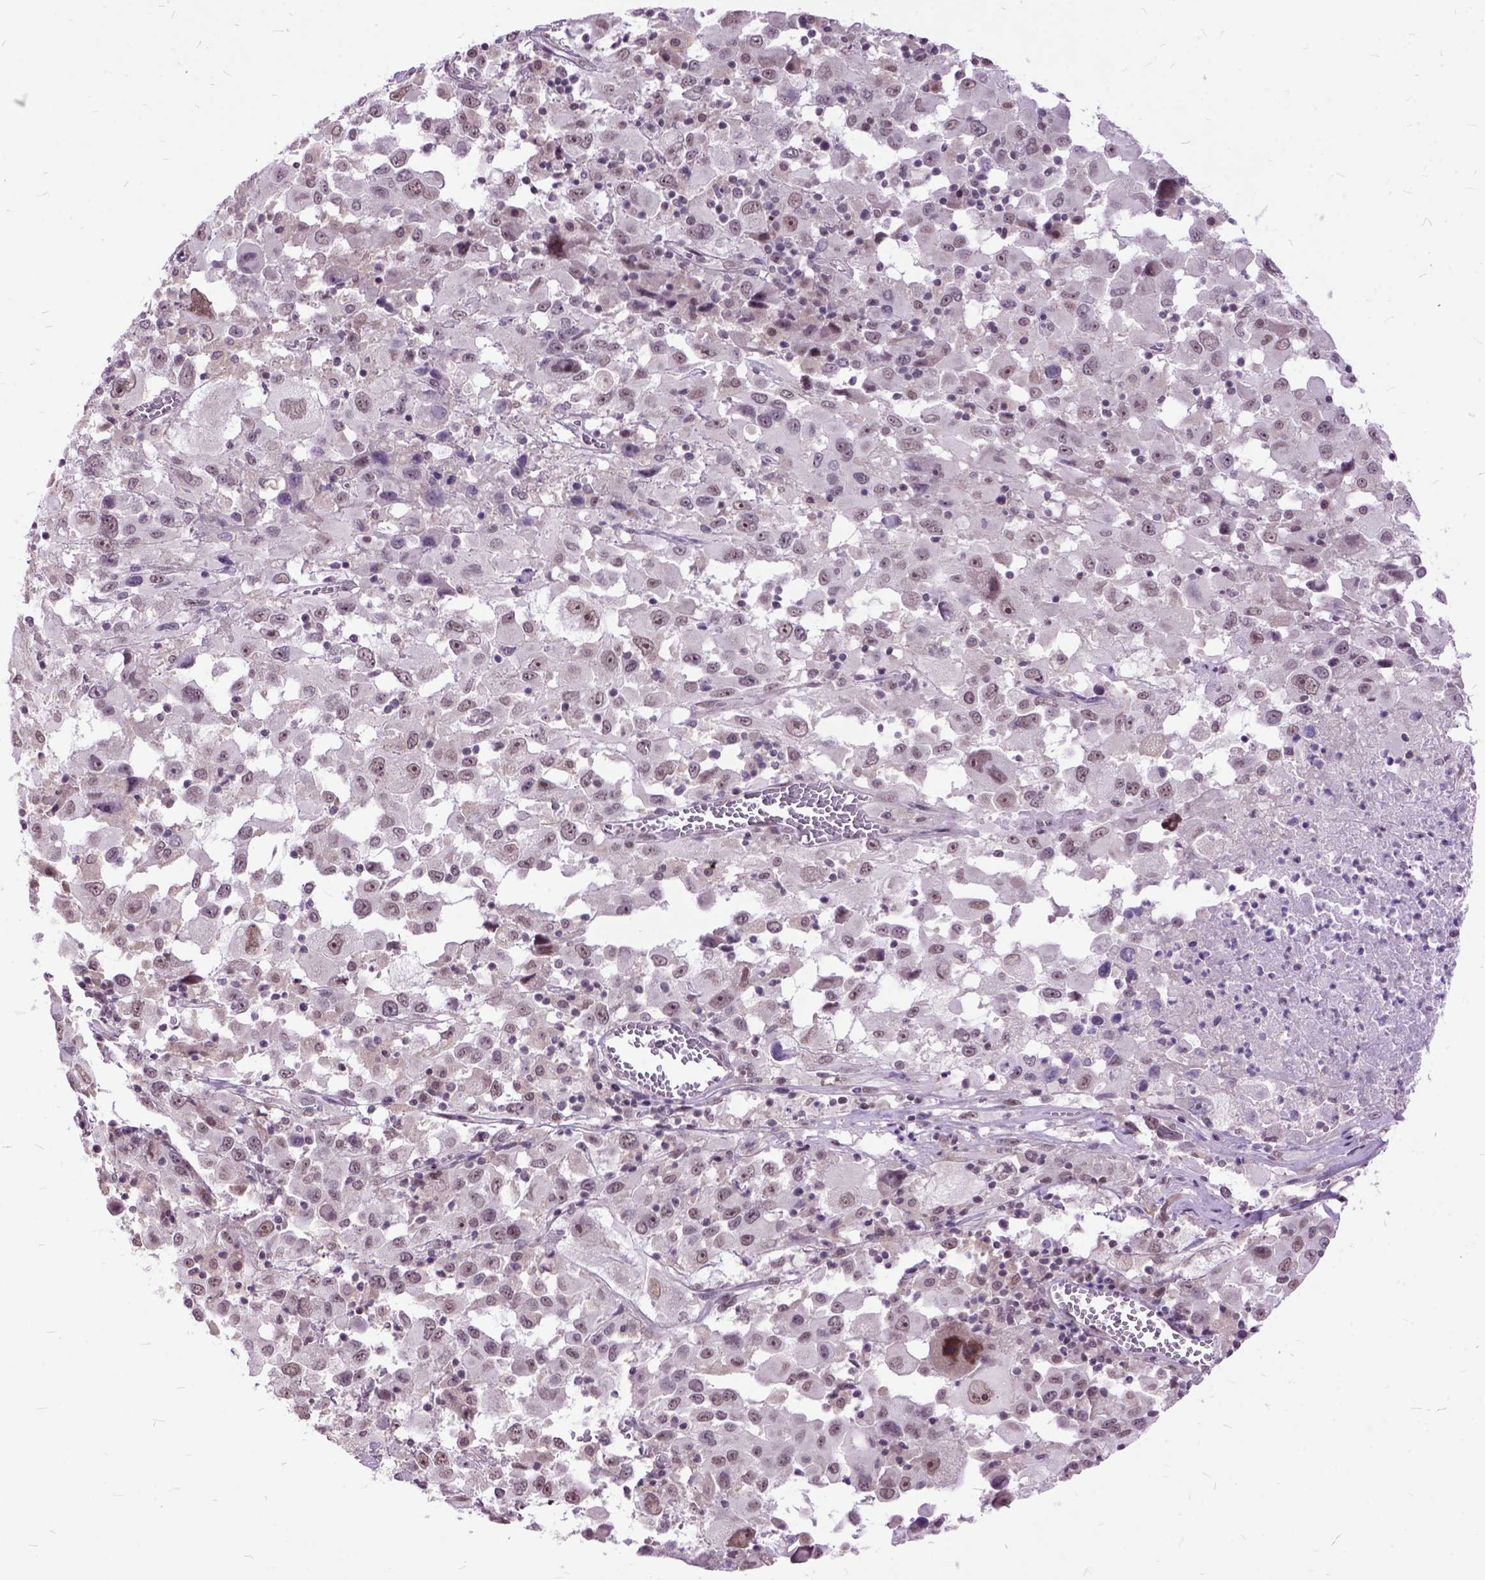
{"staining": {"intensity": "moderate", "quantity": ">75%", "location": "nuclear"}, "tissue": "melanoma", "cell_type": "Tumor cells", "image_type": "cancer", "snomed": [{"axis": "morphology", "description": "Malignant melanoma, Metastatic site"}, {"axis": "topography", "description": "Soft tissue"}], "caption": "Melanoma stained for a protein reveals moderate nuclear positivity in tumor cells.", "gene": "ORC5", "patient": {"sex": "male", "age": 50}}